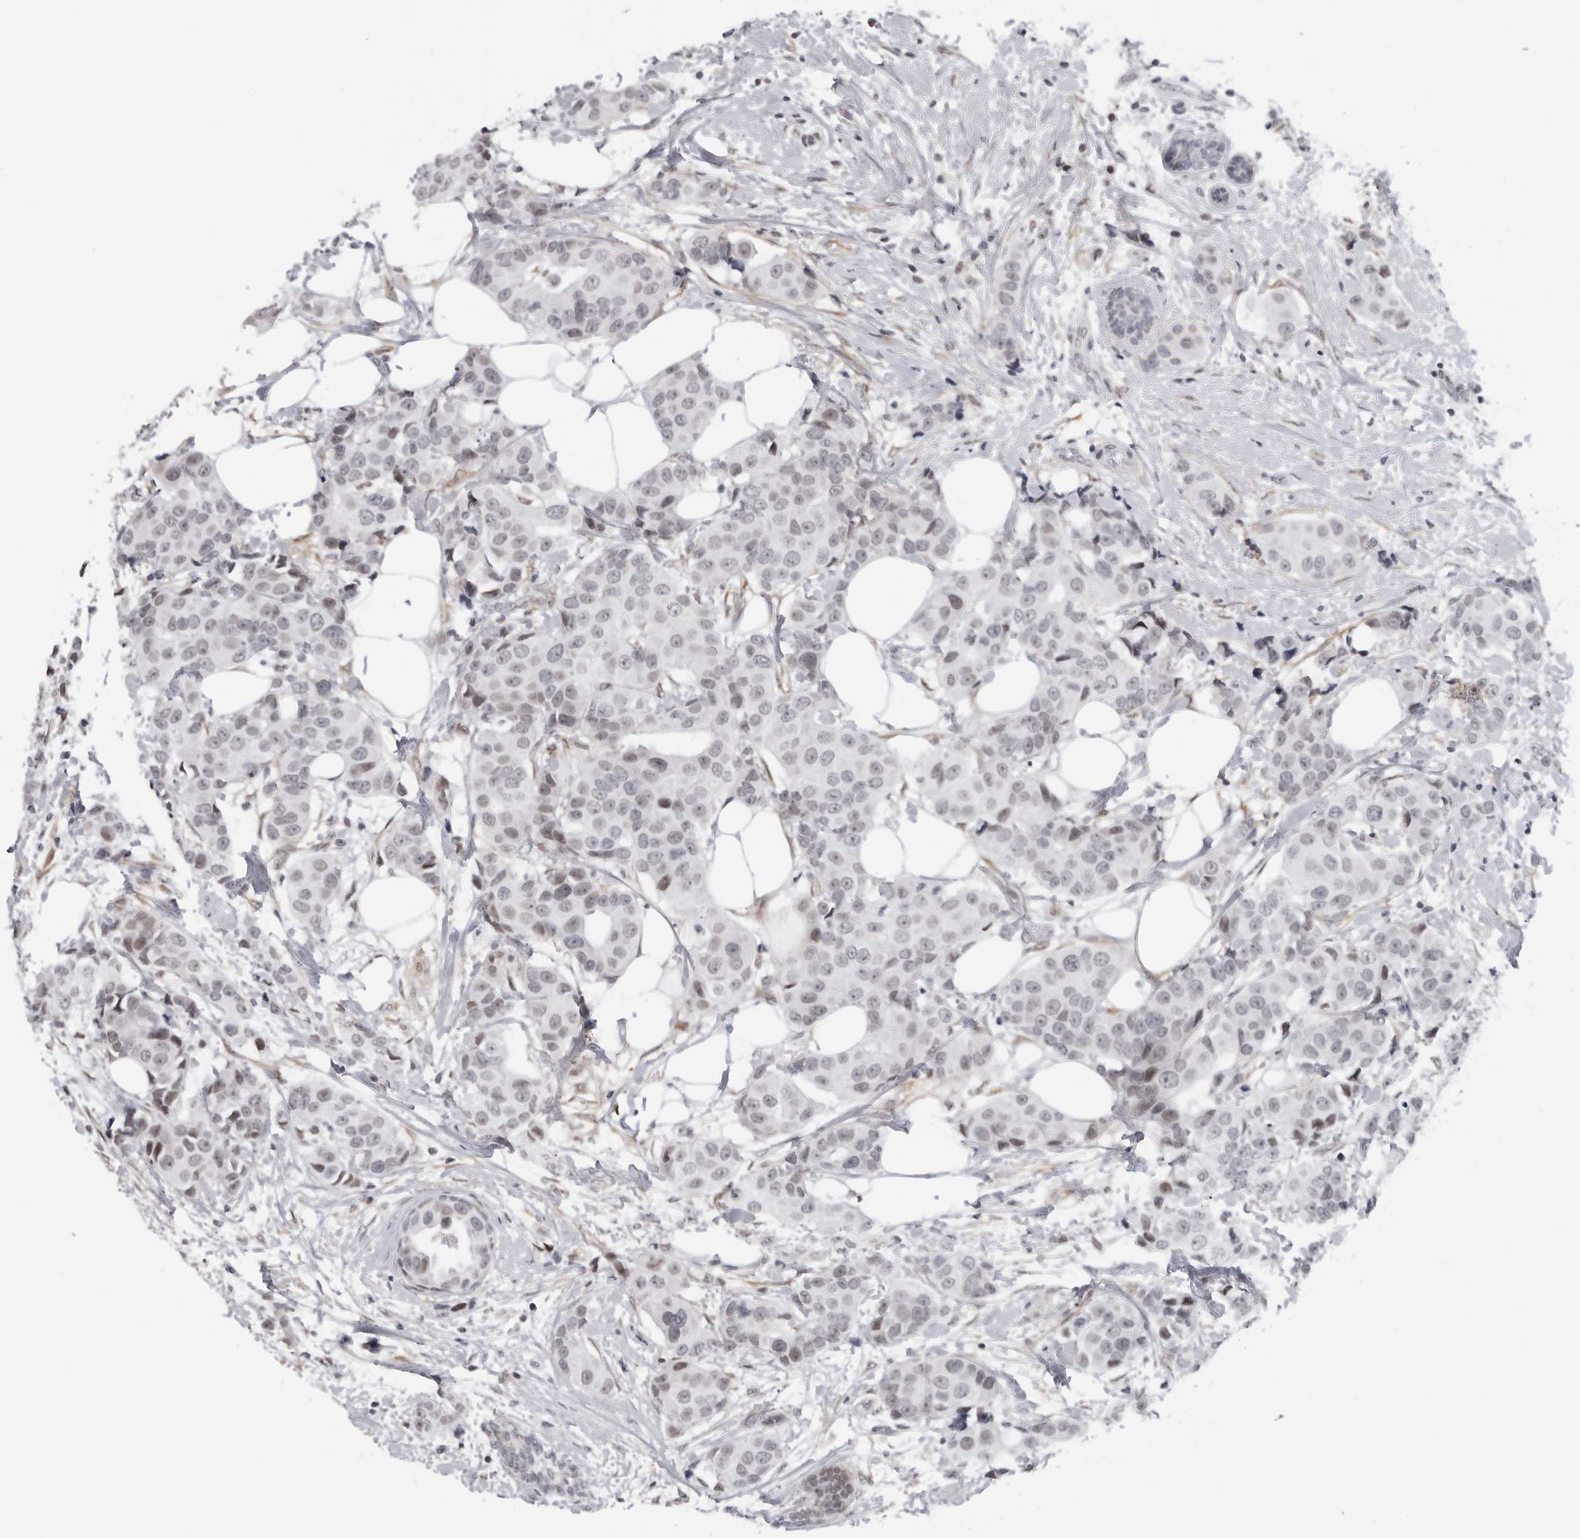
{"staining": {"intensity": "weak", "quantity": "25%-75%", "location": "nuclear"}, "tissue": "breast cancer", "cell_type": "Tumor cells", "image_type": "cancer", "snomed": [{"axis": "morphology", "description": "Normal tissue, NOS"}, {"axis": "morphology", "description": "Duct carcinoma"}, {"axis": "topography", "description": "Breast"}], "caption": "A histopathology image of breast cancer (intraductal carcinoma) stained for a protein displays weak nuclear brown staining in tumor cells.", "gene": "MAF", "patient": {"sex": "female", "age": 39}}